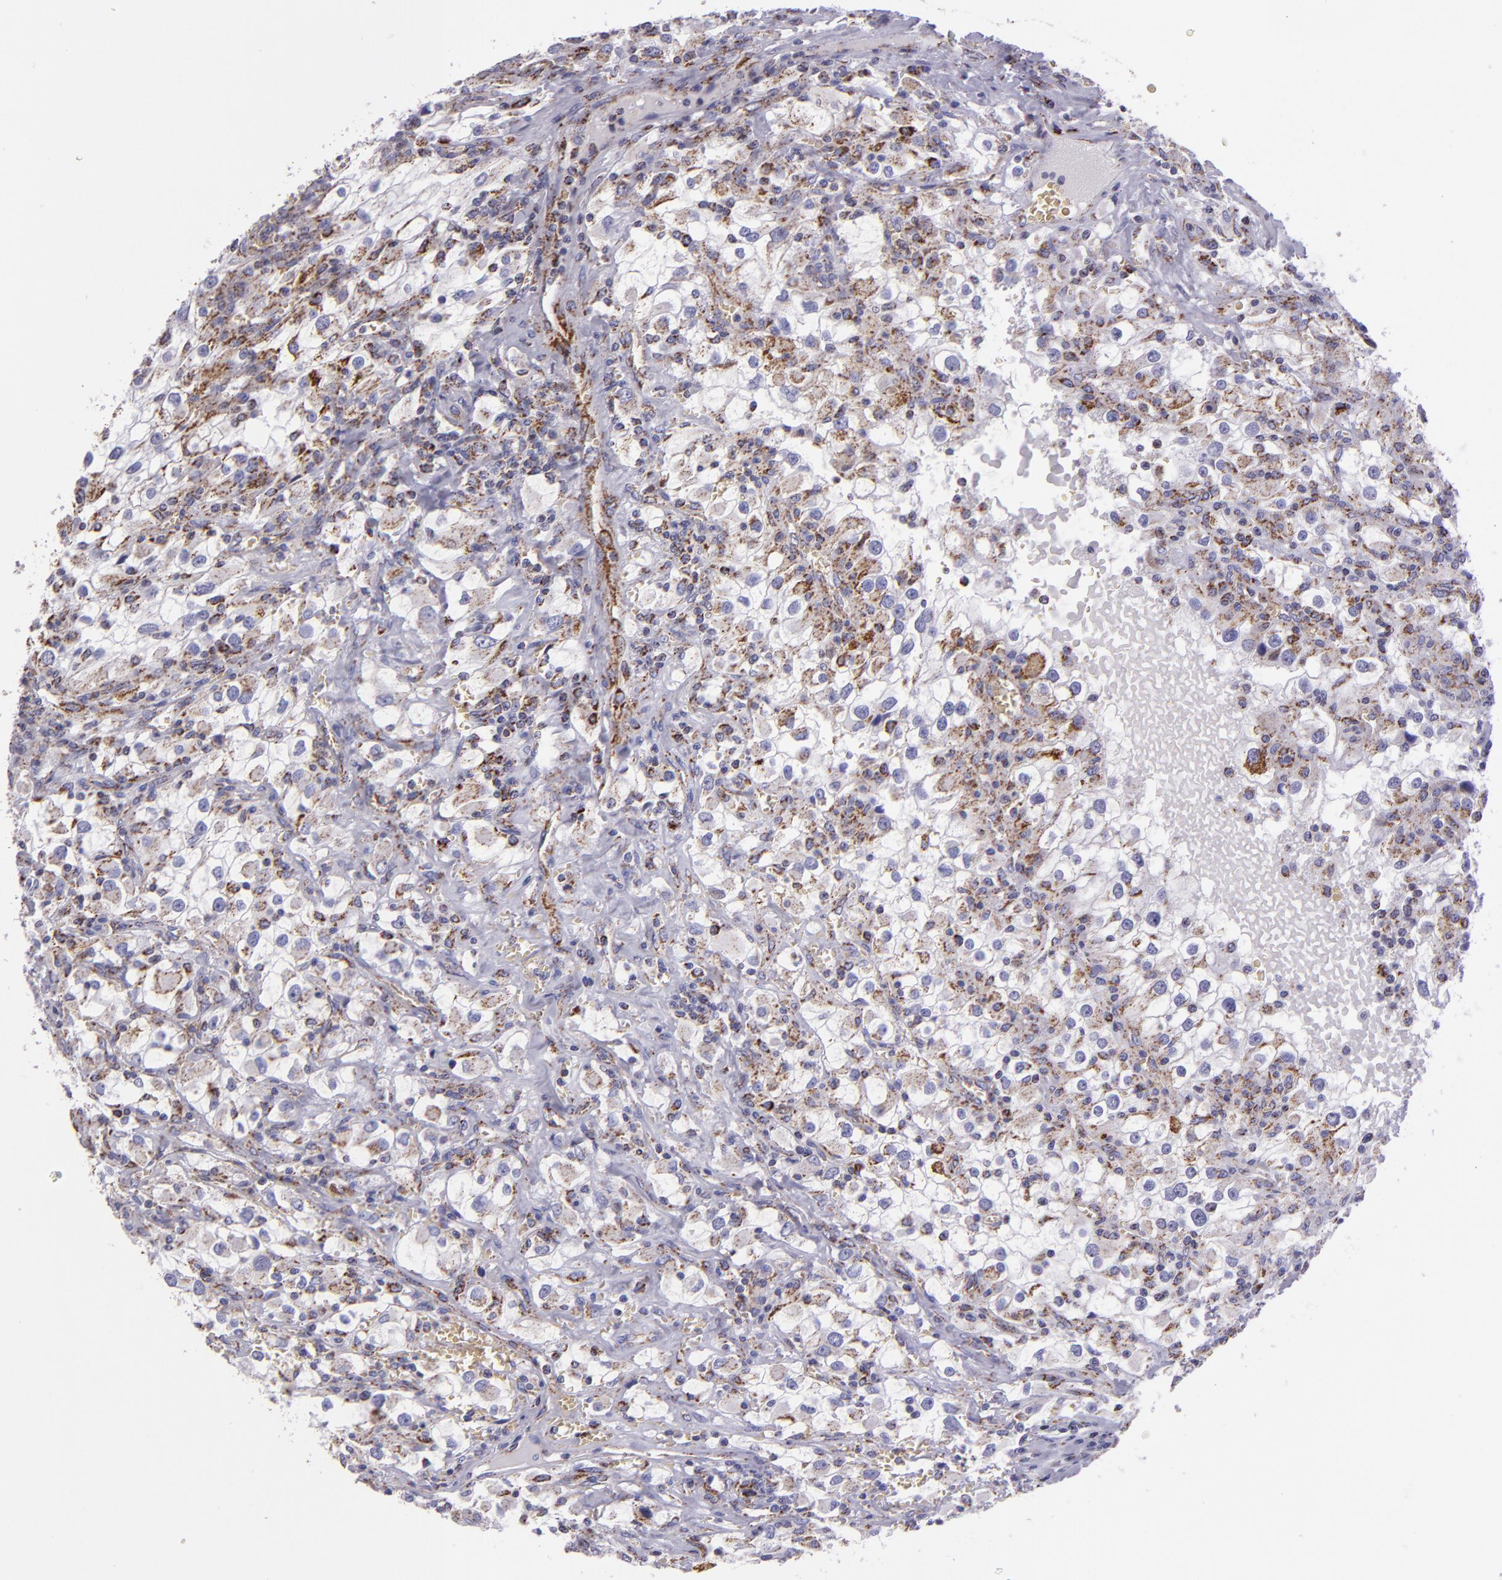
{"staining": {"intensity": "moderate", "quantity": "25%-75%", "location": "cytoplasmic/membranous"}, "tissue": "renal cancer", "cell_type": "Tumor cells", "image_type": "cancer", "snomed": [{"axis": "morphology", "description": "Adenocarcinoma, NOS"}, {"axis": "topography", "description": "Kidney"}], "caption": "This image shows adenocarcinoma (renal) stained with immunohistochemistry (IHC) to label a protein in brown. The cytoplasmic/membranous of tumor cells show moderate positivity for the protein. Nuclei are counter-stained blue.", "gene": "HSPD1", "patient": {"sex": "female", "age": 52}}